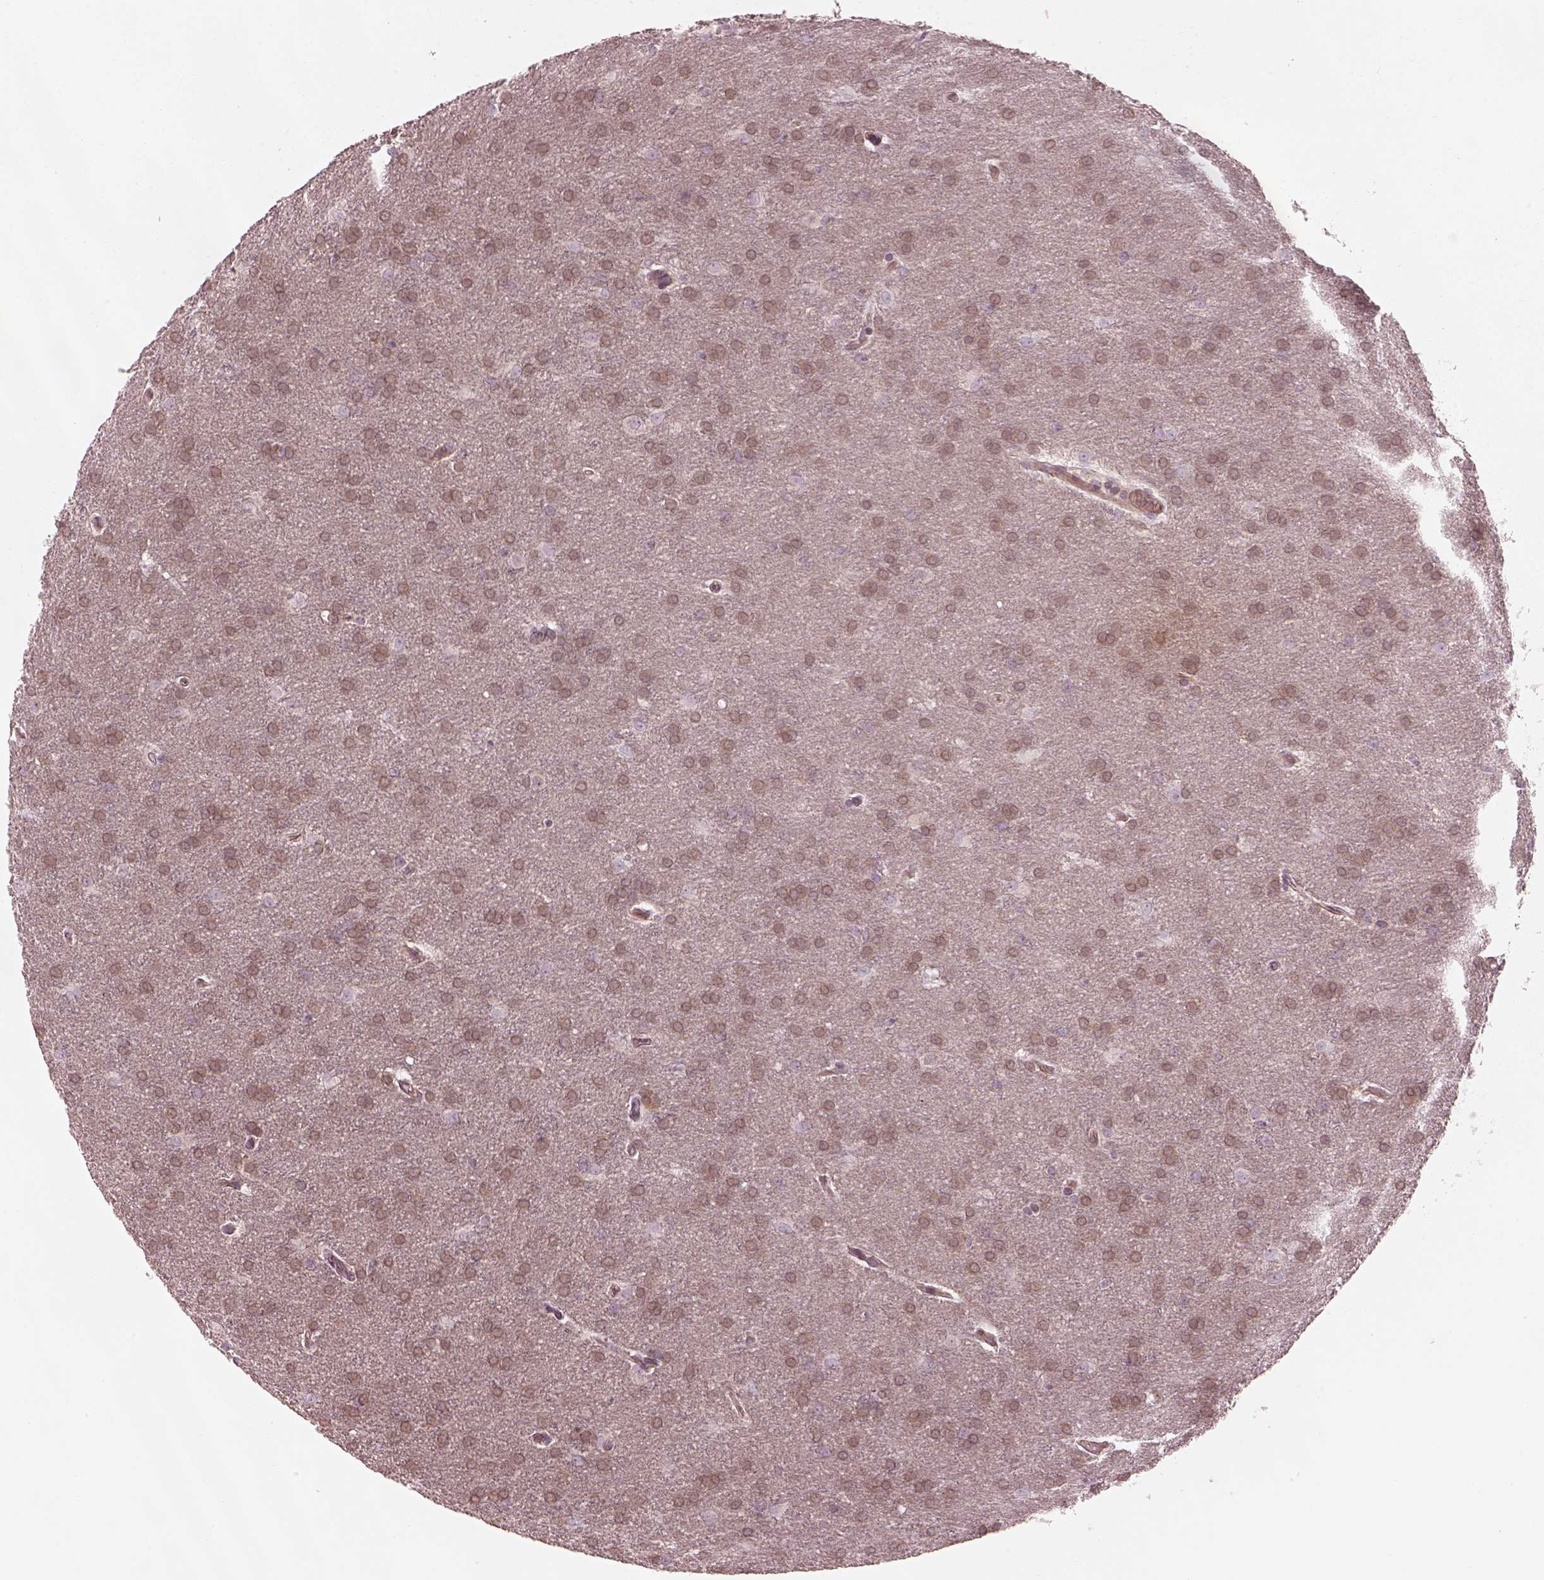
{"staining": {"intensity": "weak", "quantity": ">75%", "location": "cytoplasmic/membranous"}, "tissue": "glioma", "cell_type": "Tumor cells", "image_type": "cancer", "snomed": [{"axis": "morphology", "description": "Glioma, malignant, Low grade"}, {"axis": "topography", "description": "Brain"}], "caption": "Immunohistochemical staining of glioma reveals weak cytoplasmic/membranous protein staining in about >75% of tumor cells.", "gene": "FAM107B", "patient": {"sex": "female", "age": 32}}